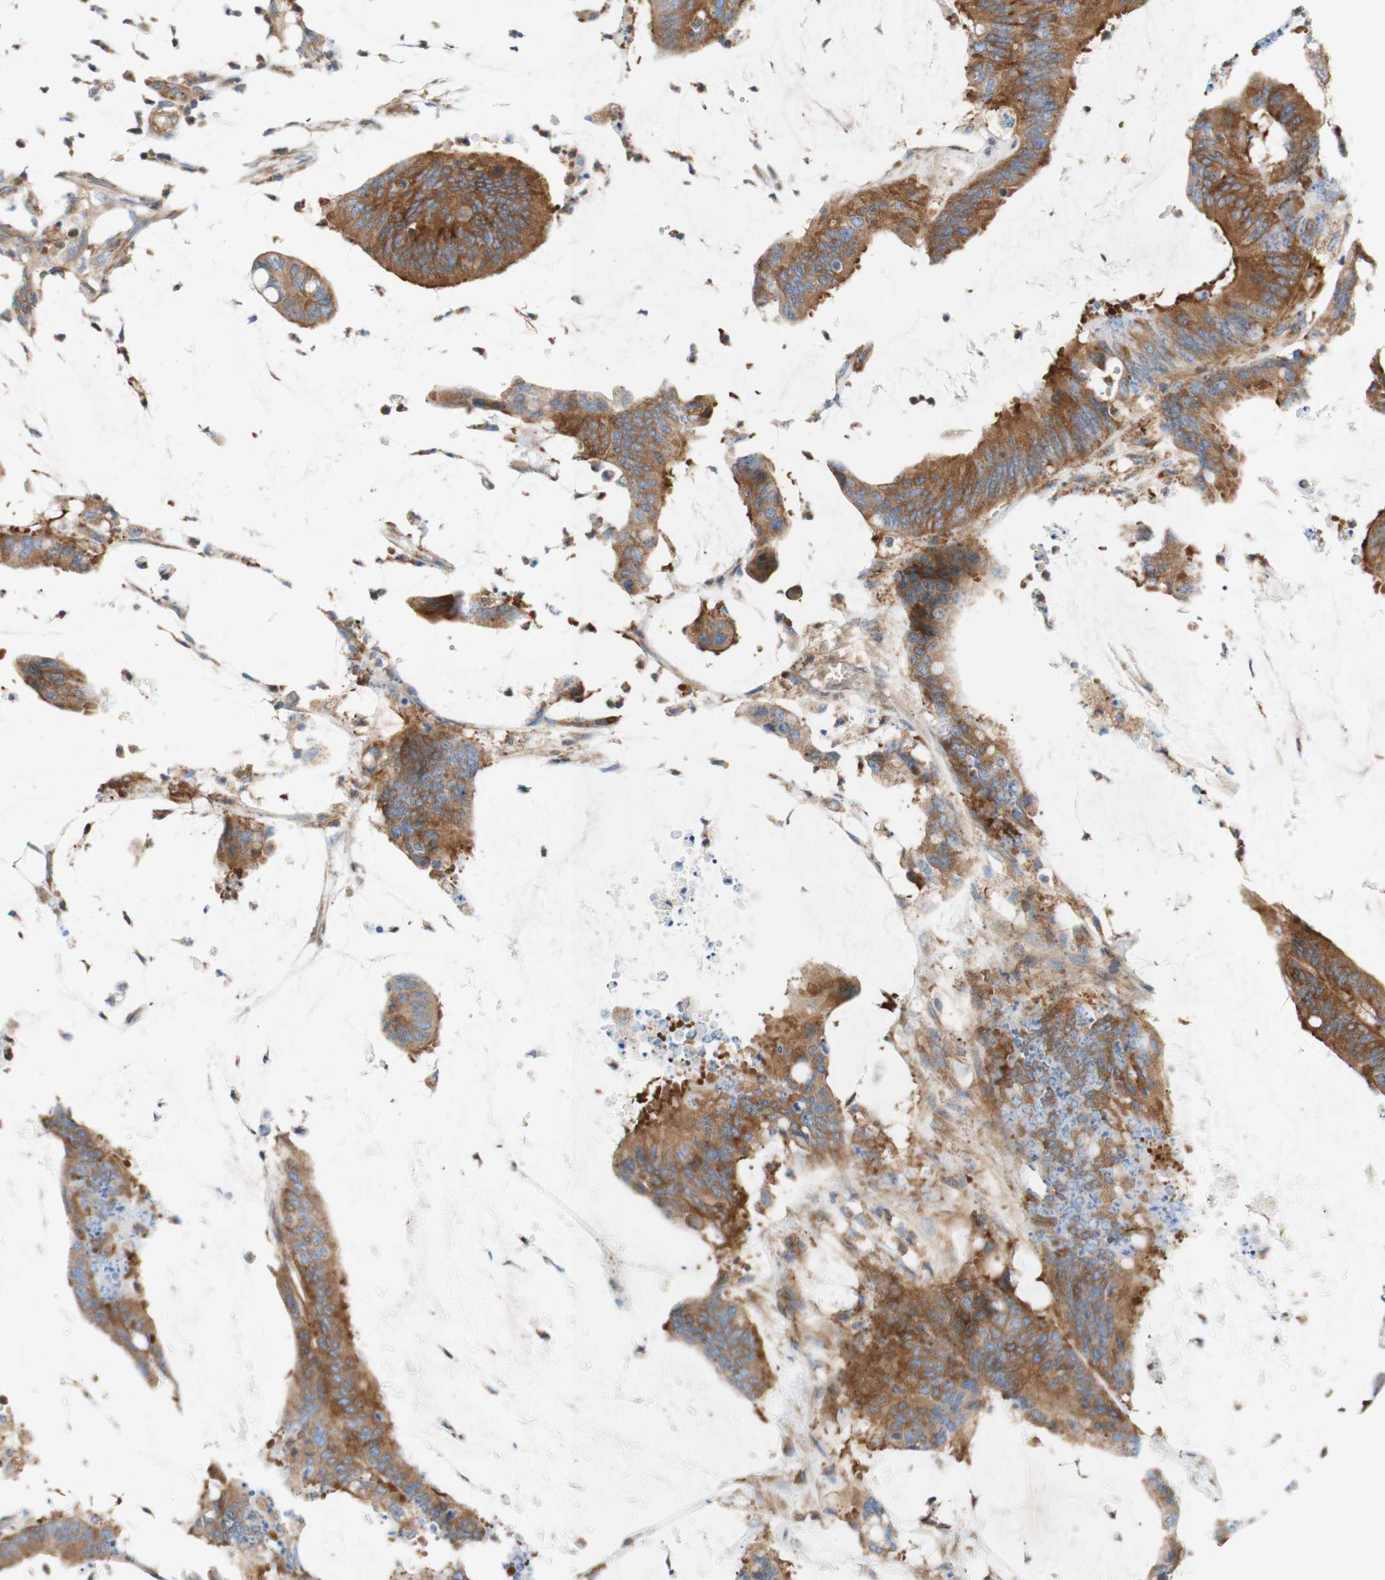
{"staining": {"intensity": "moderate", "quantity": ">75%", "location": "cytoplasmic/membranous"}, "tissue": "colorectal cancer", "cell_type": "Tumor cells", "image_type": "cancer", "snomed": [{"axis": "morphology", "description": "Adenocarcinoma, NOS"}, {"axis": "topography", "description": "Rectum"}], "caption": "Moderate cytoplasmic/membranous staining is seen in approximately >75% of tumor cells in colorectal adenocarcinoma. (IHC, brightfield microscopy, high magnification).", "gene": "STOM", "patient": {"sex": "female", "age": 66}}